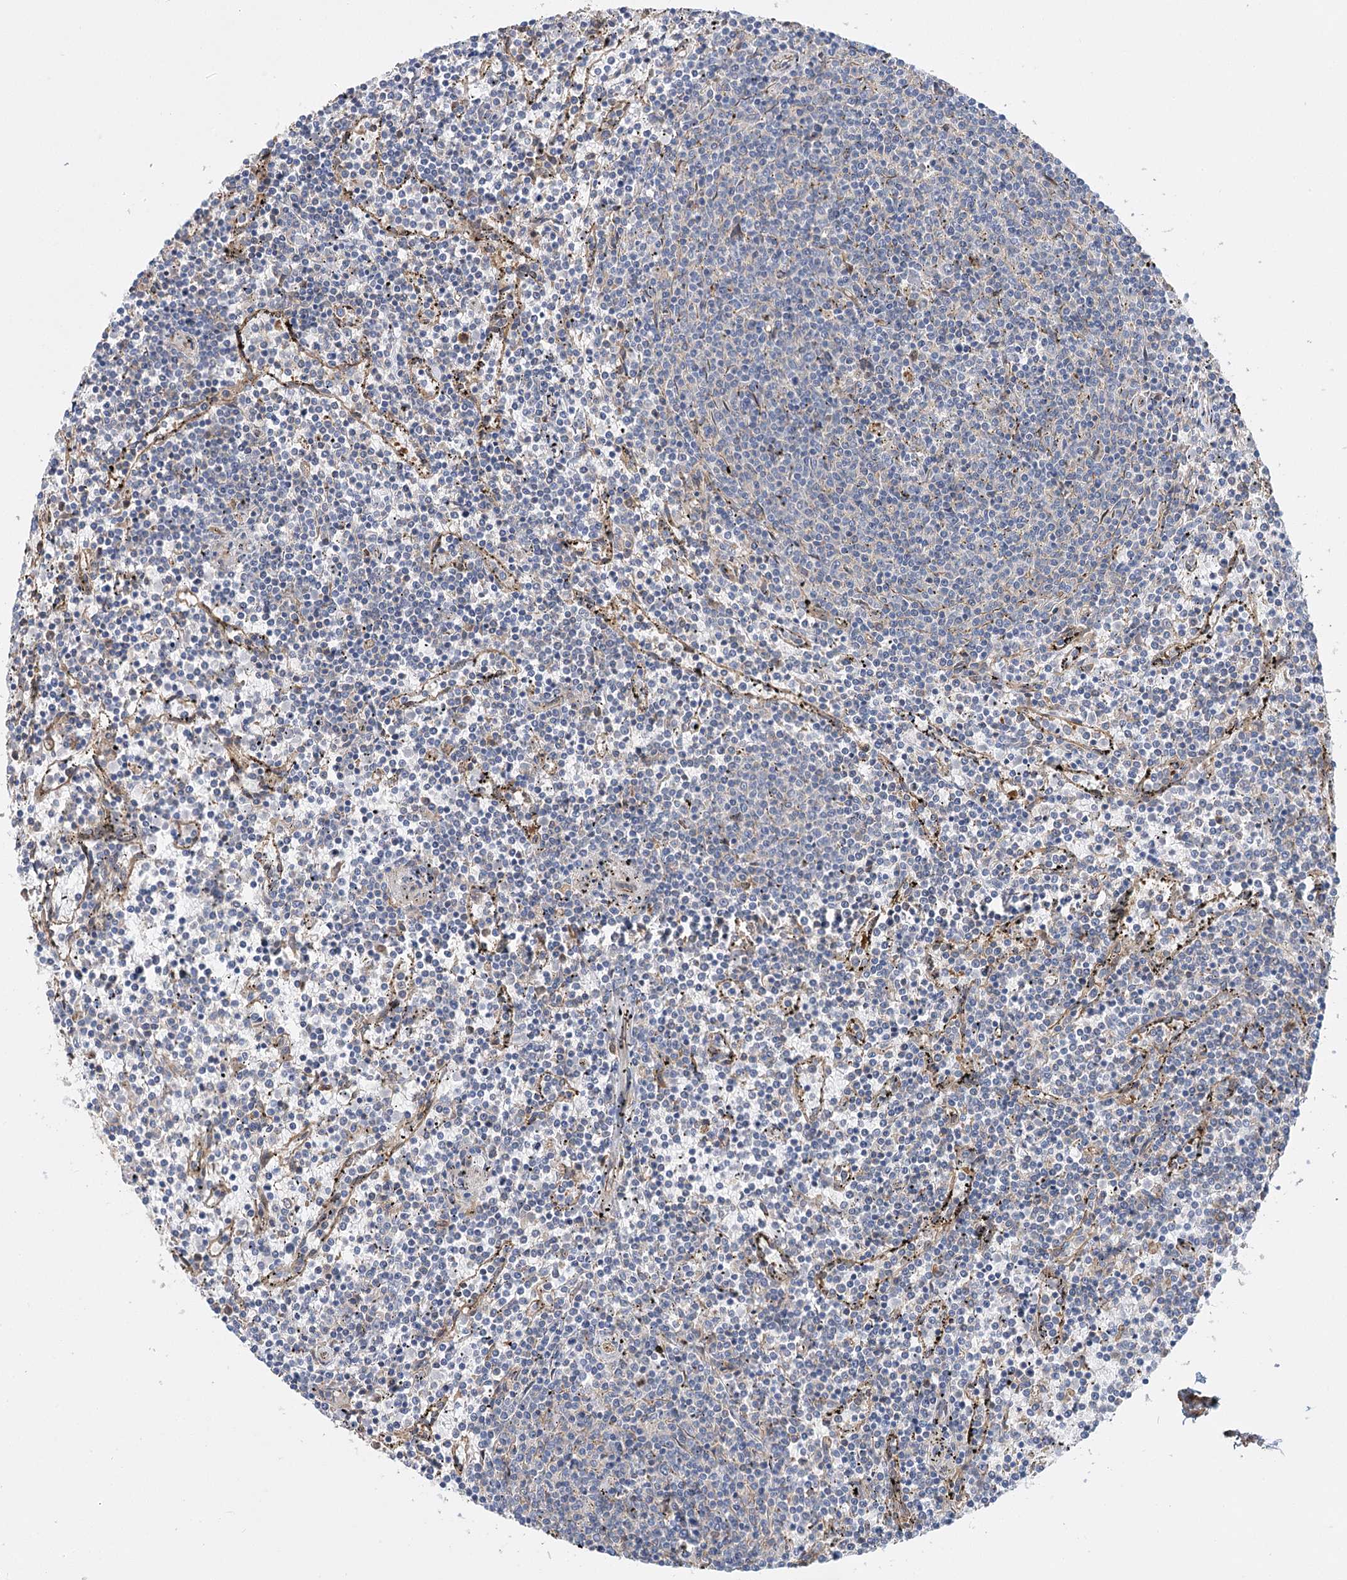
{"staining": {"intensity": "negative", "quantity": "none", "location": "none"}, "tissue": "lymphoma", "cell_type": "Tumor cells", "image_type": "cancer", "snomed": [{"axis": "morphology", "description": "Malignant lymphoma, non-Hodgkin's type, Low grade"}, {"axis": "topography", "description": "Spleen"}], "caption": "Lymphoma was stained to show a protein in brown. There is no significant positivity in tumor cells. (Stains: DAB immunohistochemistry with hematoxylin counter stain, Microscopy: brightfield microscopy at high magnification).", "gene": "GUSB", "patient": {"sex": "female", "age": 50}}